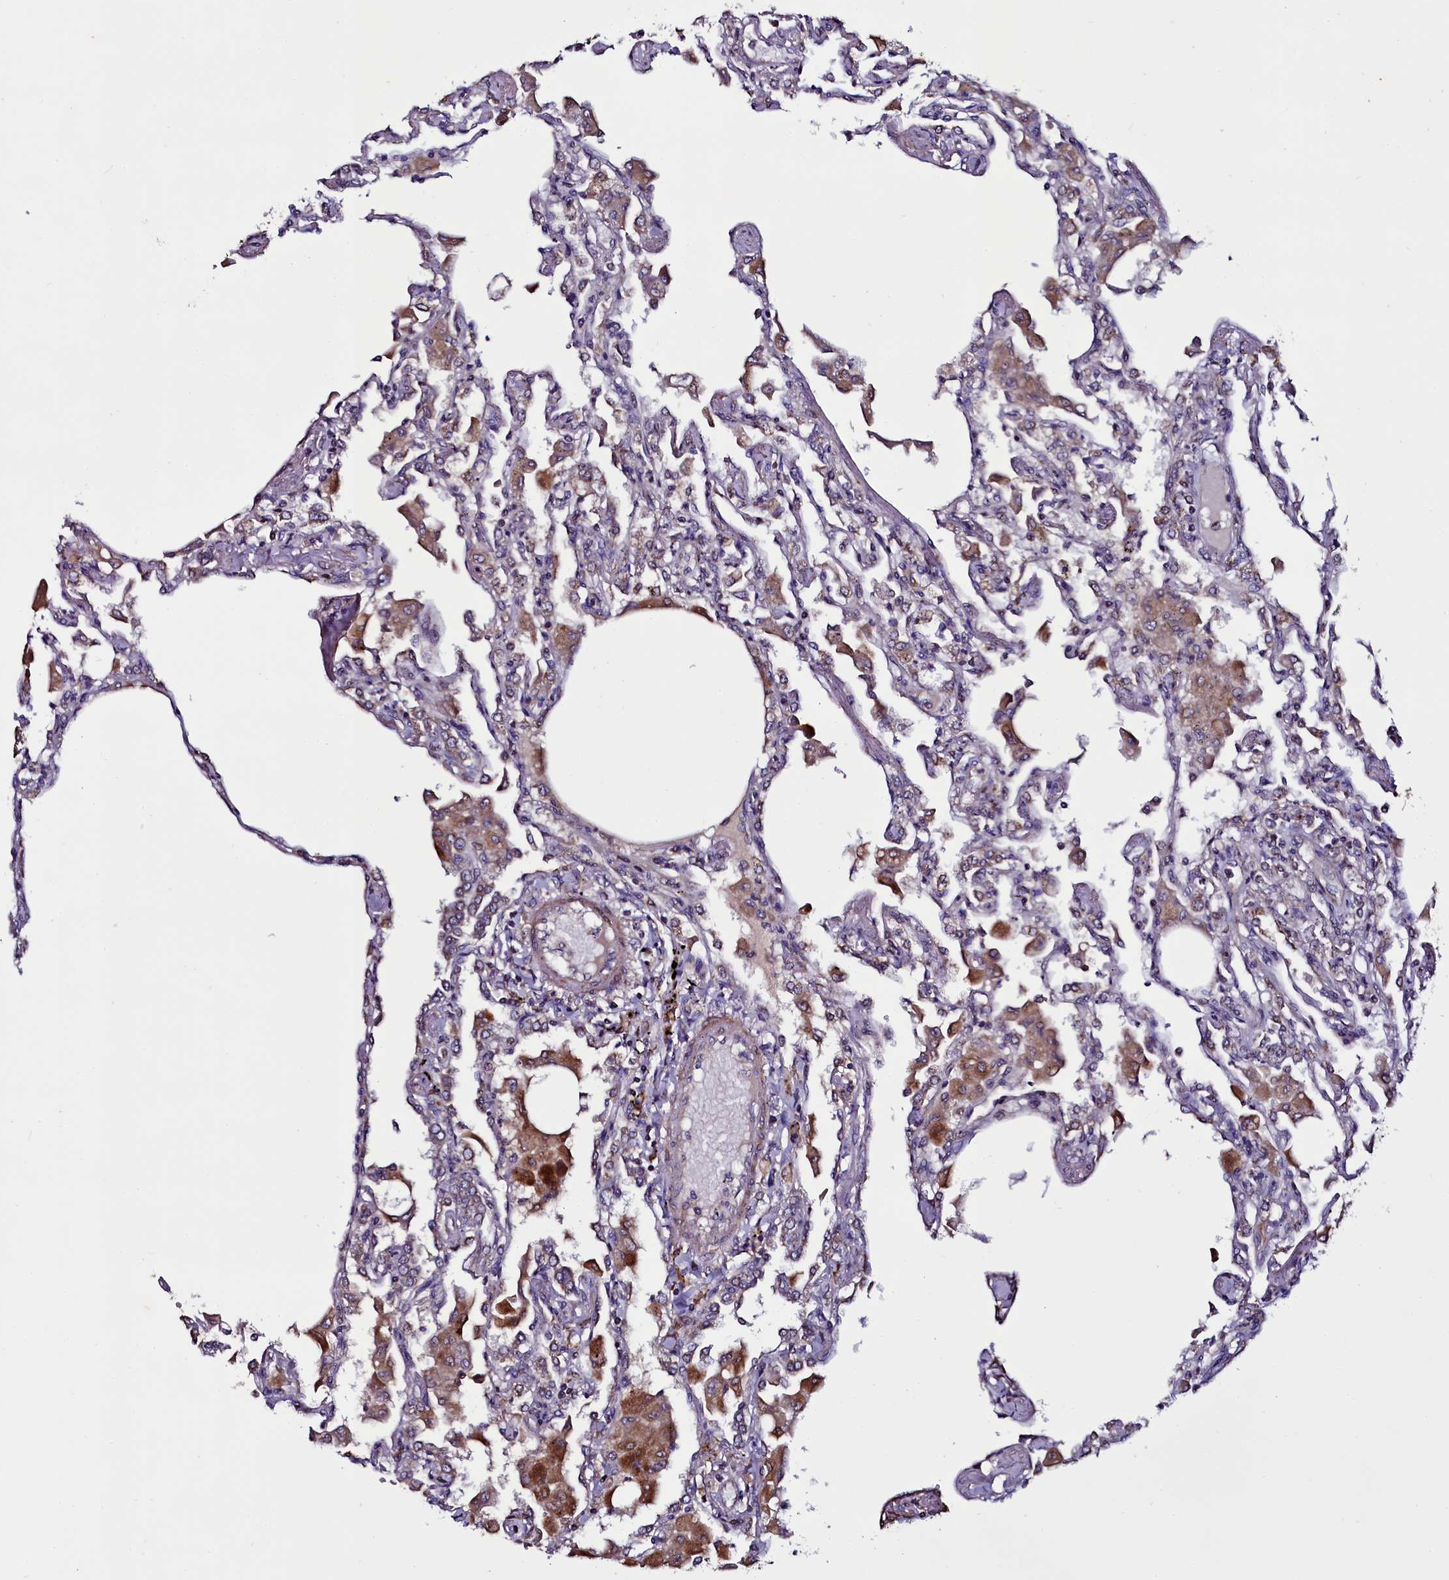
{"staining": {"intensity": "negative", "quantity": "none", "location": "none"}, "tissue": "lung", "cell_type": "Alveolar cells", "image_type": "normal", "snomed": [{"axis": "morphology", "description": "Normal tissue, NOS"}, {"axis": "topography", "description": "Bronchus"}, {"axis": "topography", "description": "Lung"}], "caption": "Human lung stained for a protein using immunohistochemistry shows no staining in alveolar cells.", "gene": "NAA80", "patient": {"sex": "female", "age": 49}}